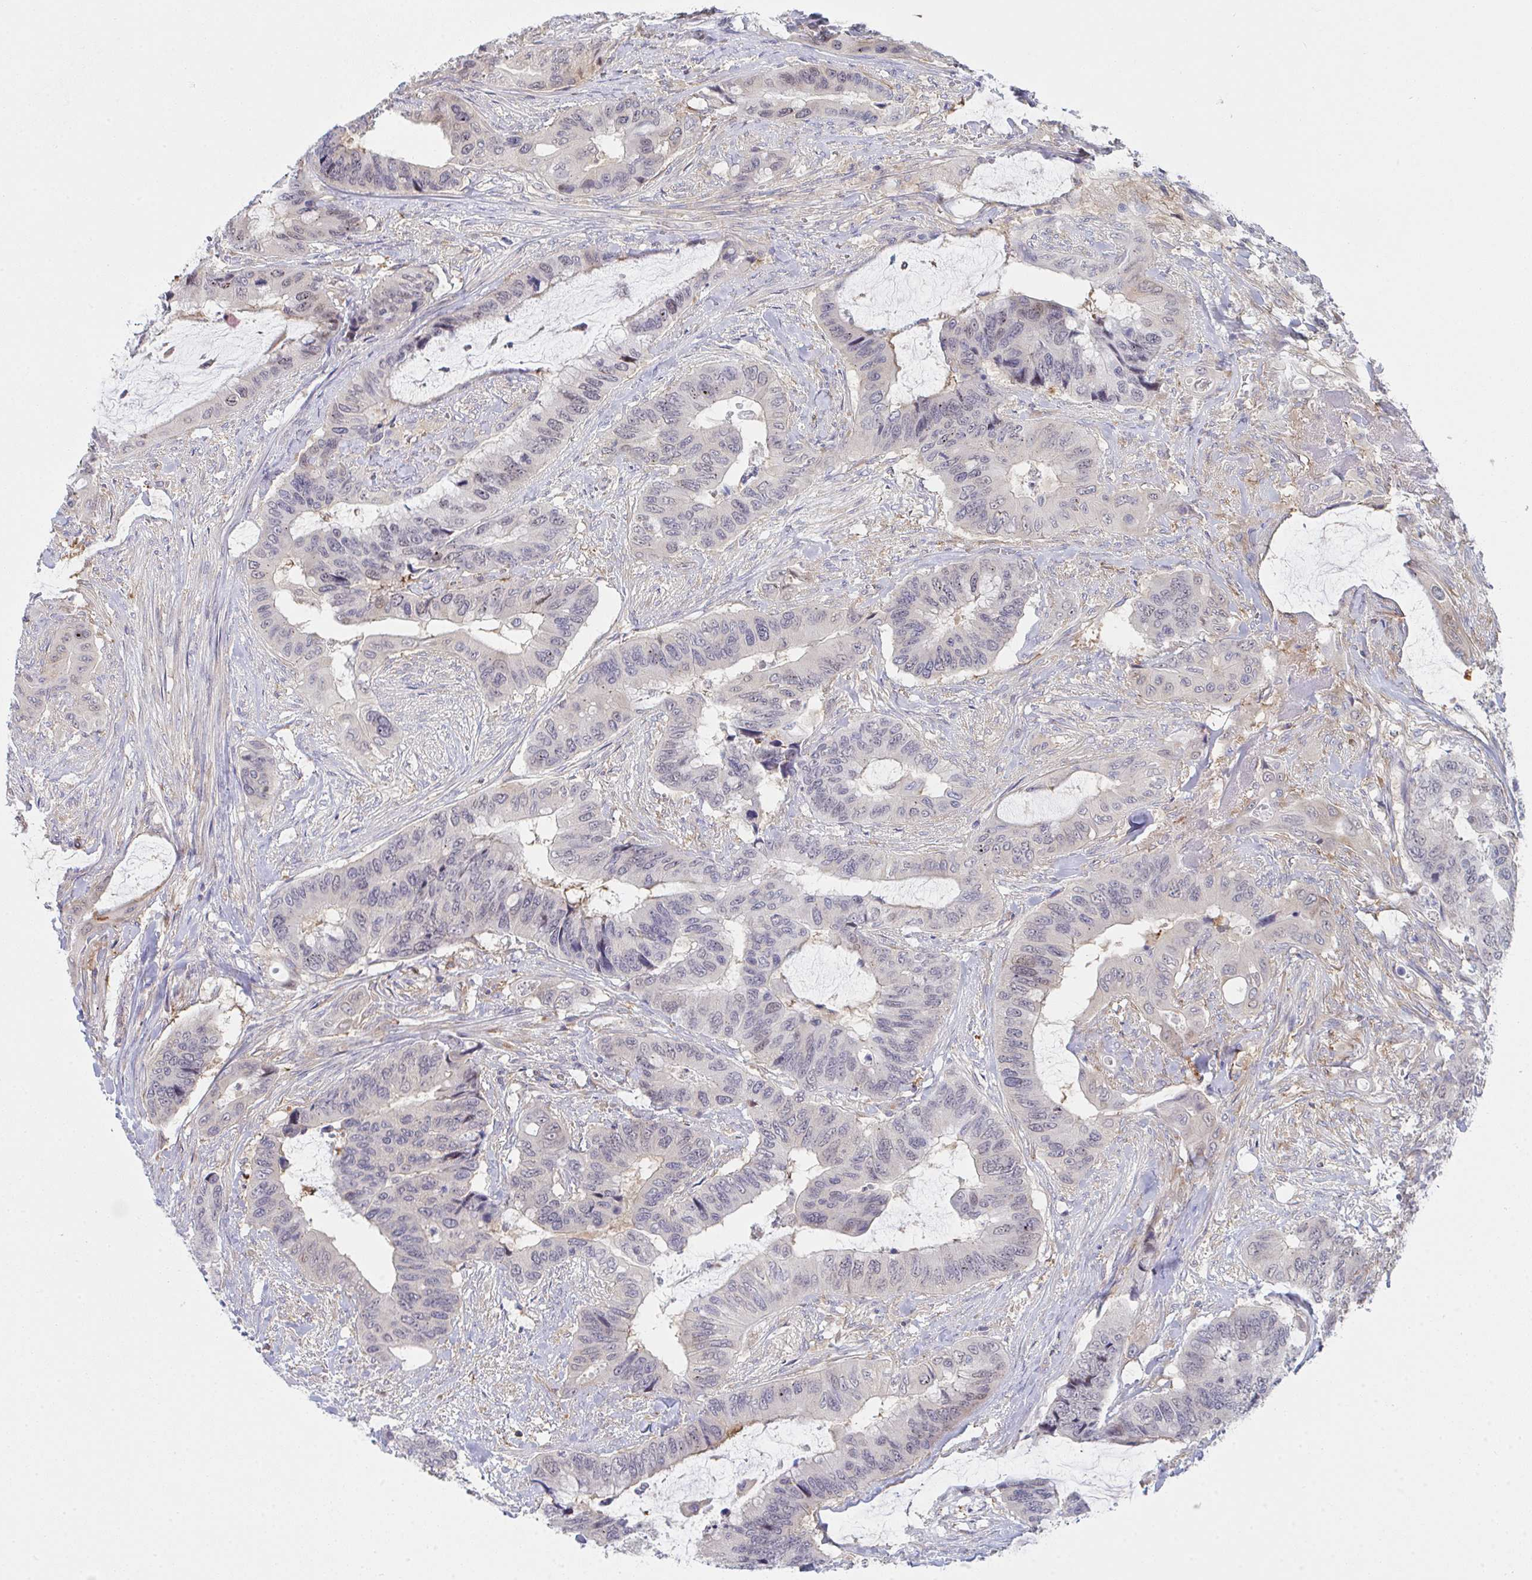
{"staining": {"intensity": "negative", "quantity": "none", "location": "none"}, "tissue": "colorectal cancer", "cell_type": "Tumor cells", "image_type": "cancer", "snomed": [{"axis": "morphology", "description": "Adenocarcinoma, NOS"}, {"axis": "topography", "description": "Rectum"}], "caption": "The photomicrograph exhibits no staining of tumor cells in colorectal cancer (adenocarcinoma).", "gene": "WNK1", "patient": {"sex": "female", "age": 59}}